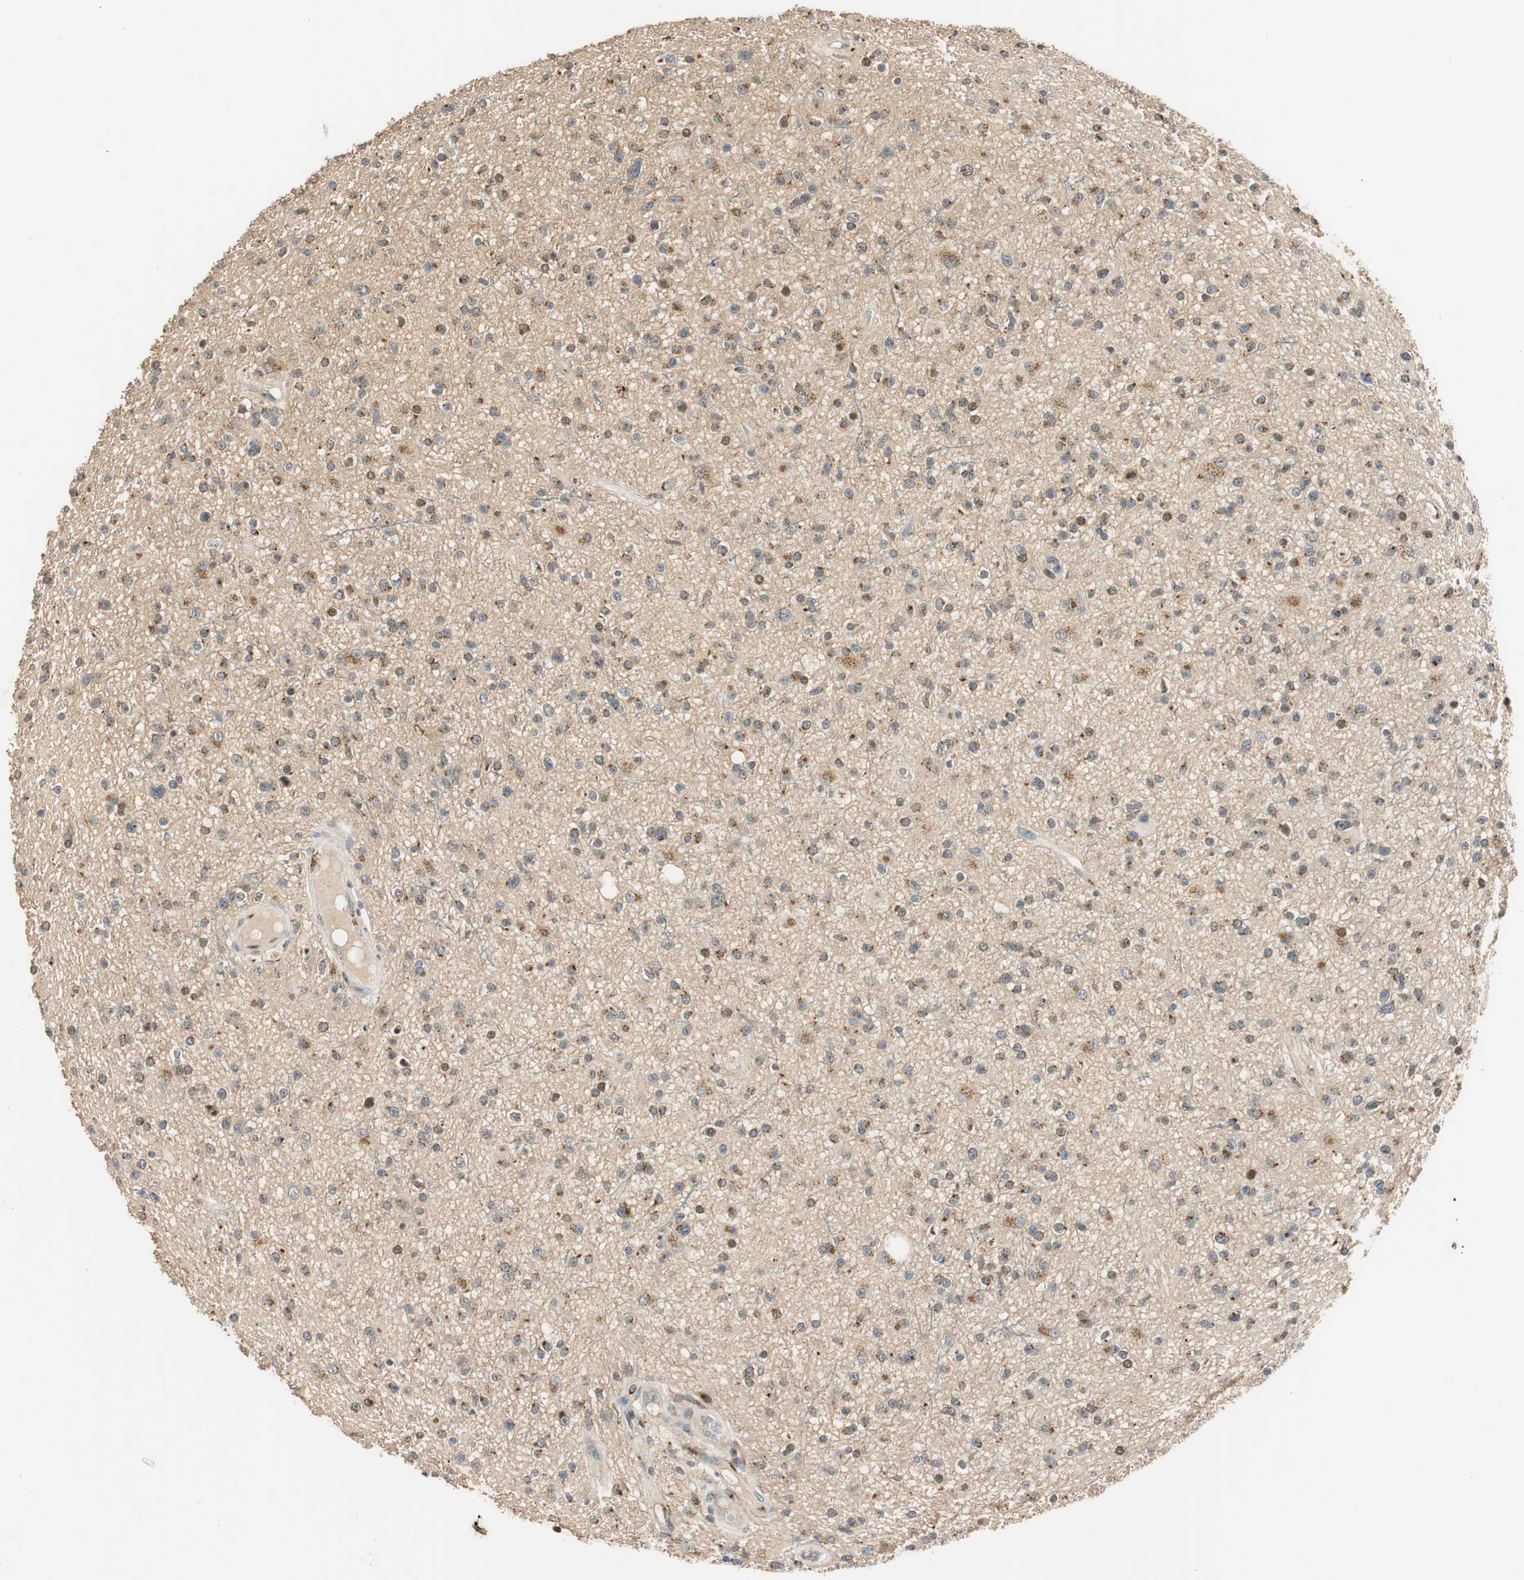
{"staining": {"intensity": "weak", "quantity": "25%-75%", "location": "cytoplasmic/membranous"}, "tissue": "glioma", "cell_type": "Tumor cells", "image_type": "cancer", "snomed": [{"axis": "morphology", "description": "Glioma, malignant, High grade"}, {"axis": "topography", "description": "Brain"}], "caption": "A high-resolution micrograph shows IHC staining of malignant high-grade glioma, which shows weak cytoplasmic/membranous staining in about 25%-75% of tumor cells. (brown staining indicates protein expression, while blue staining denotes nuclei).", "gene": "NEO1", "patient": {"sex": "male", "age": 33}}